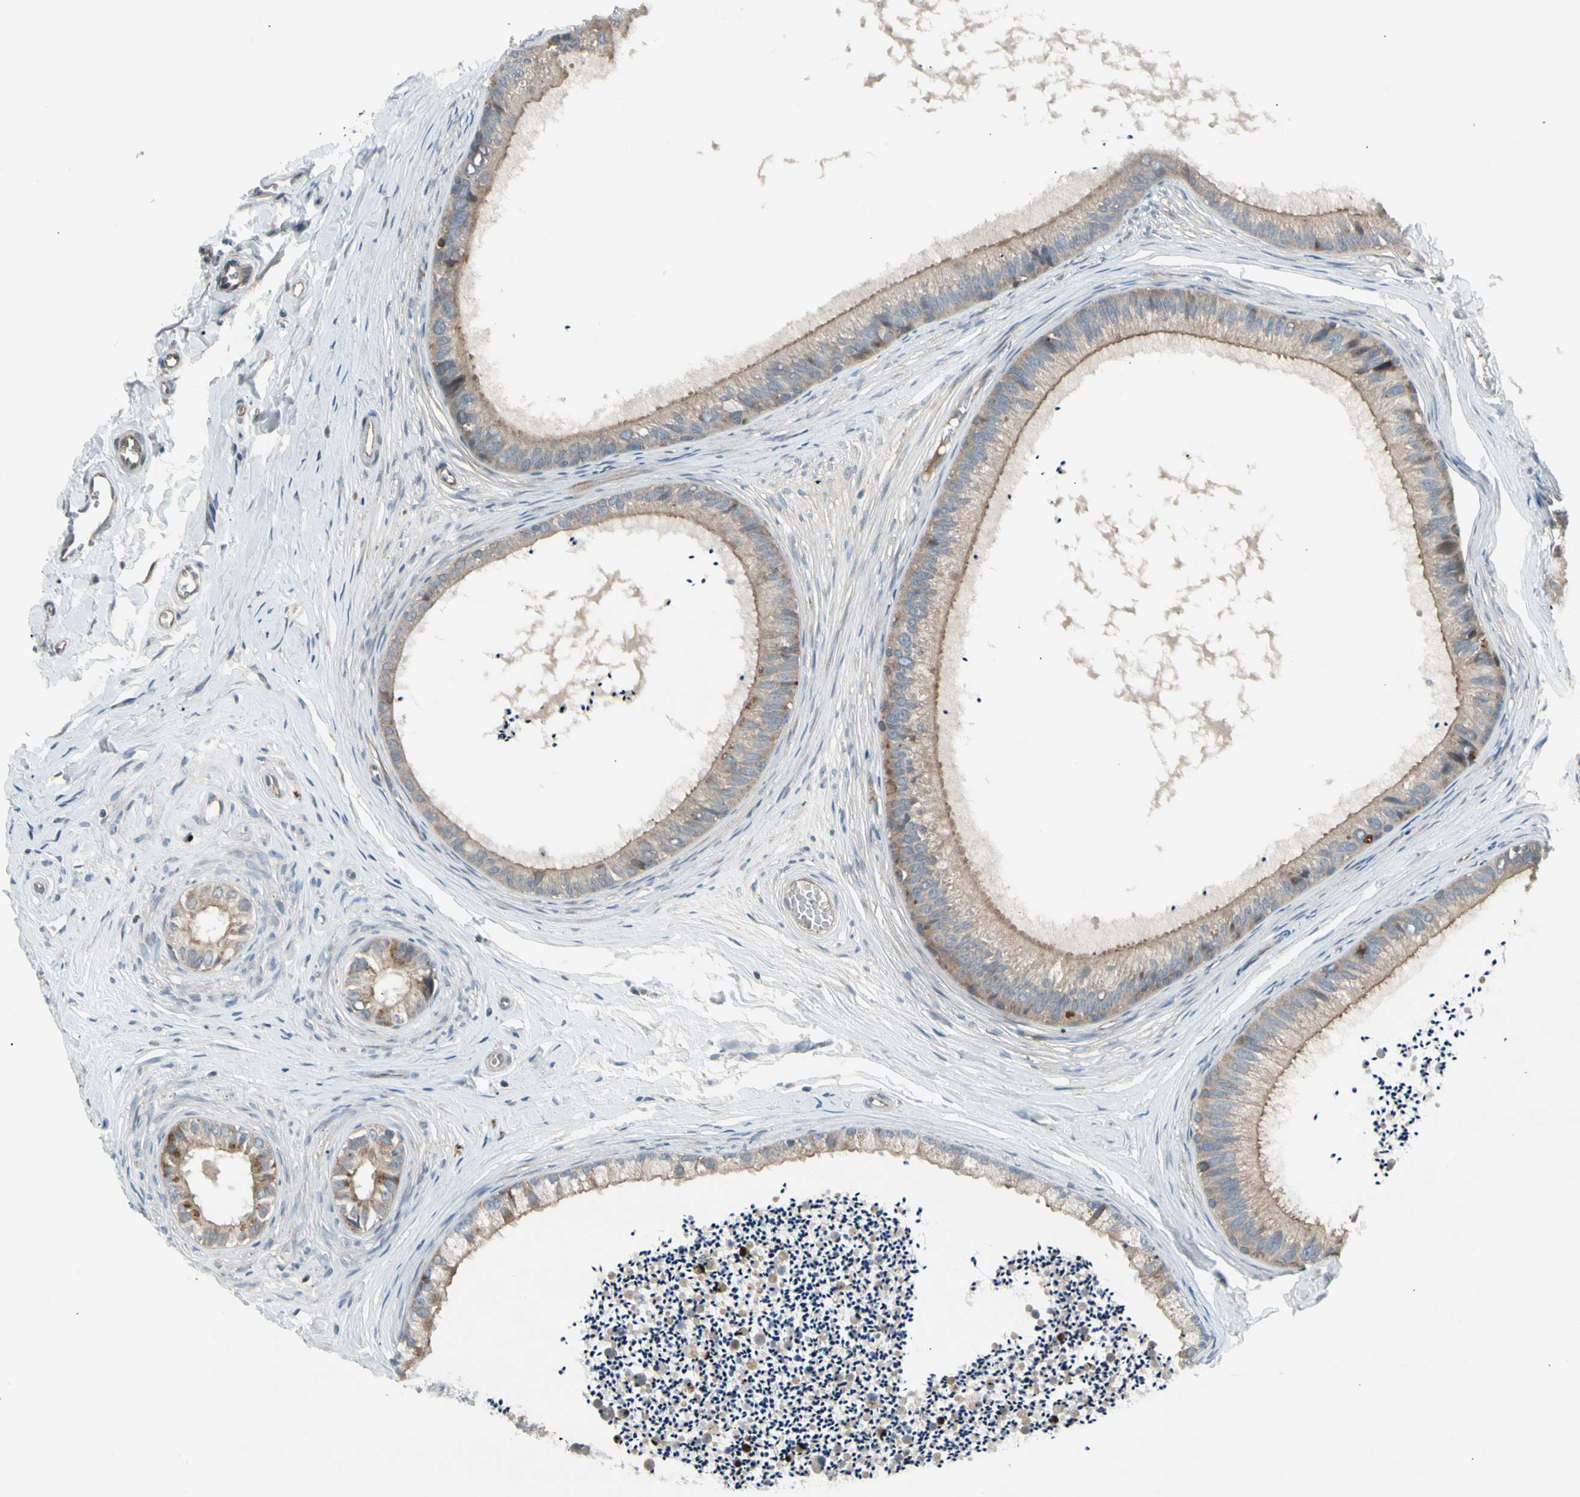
{"staining": {"intensity": "moderate", "quantity": "25%-75%", "location": "cytoplasmic/membranous"}, "tissue": "epididymis", "cell_type": "Glandular cells", "image_type": "normal", "snomed": [{"axis": "morphology", "description": "Normal tissue, NOS"}, {"axis": "topography", "description": "Epididymis"}], "caption": "Moderate cytoplasmic/membranous staining is seen in about 25%-75% of glandular cells in unremarkable epididymis. The staining was performed using DAB (3,3'-diaminobenzidine), with brown indicating positive protein expression. Nuclei are stained blue with hematoxylin.", "gene": "PANK2", "patient": {"sex": "male", "age": 56}}